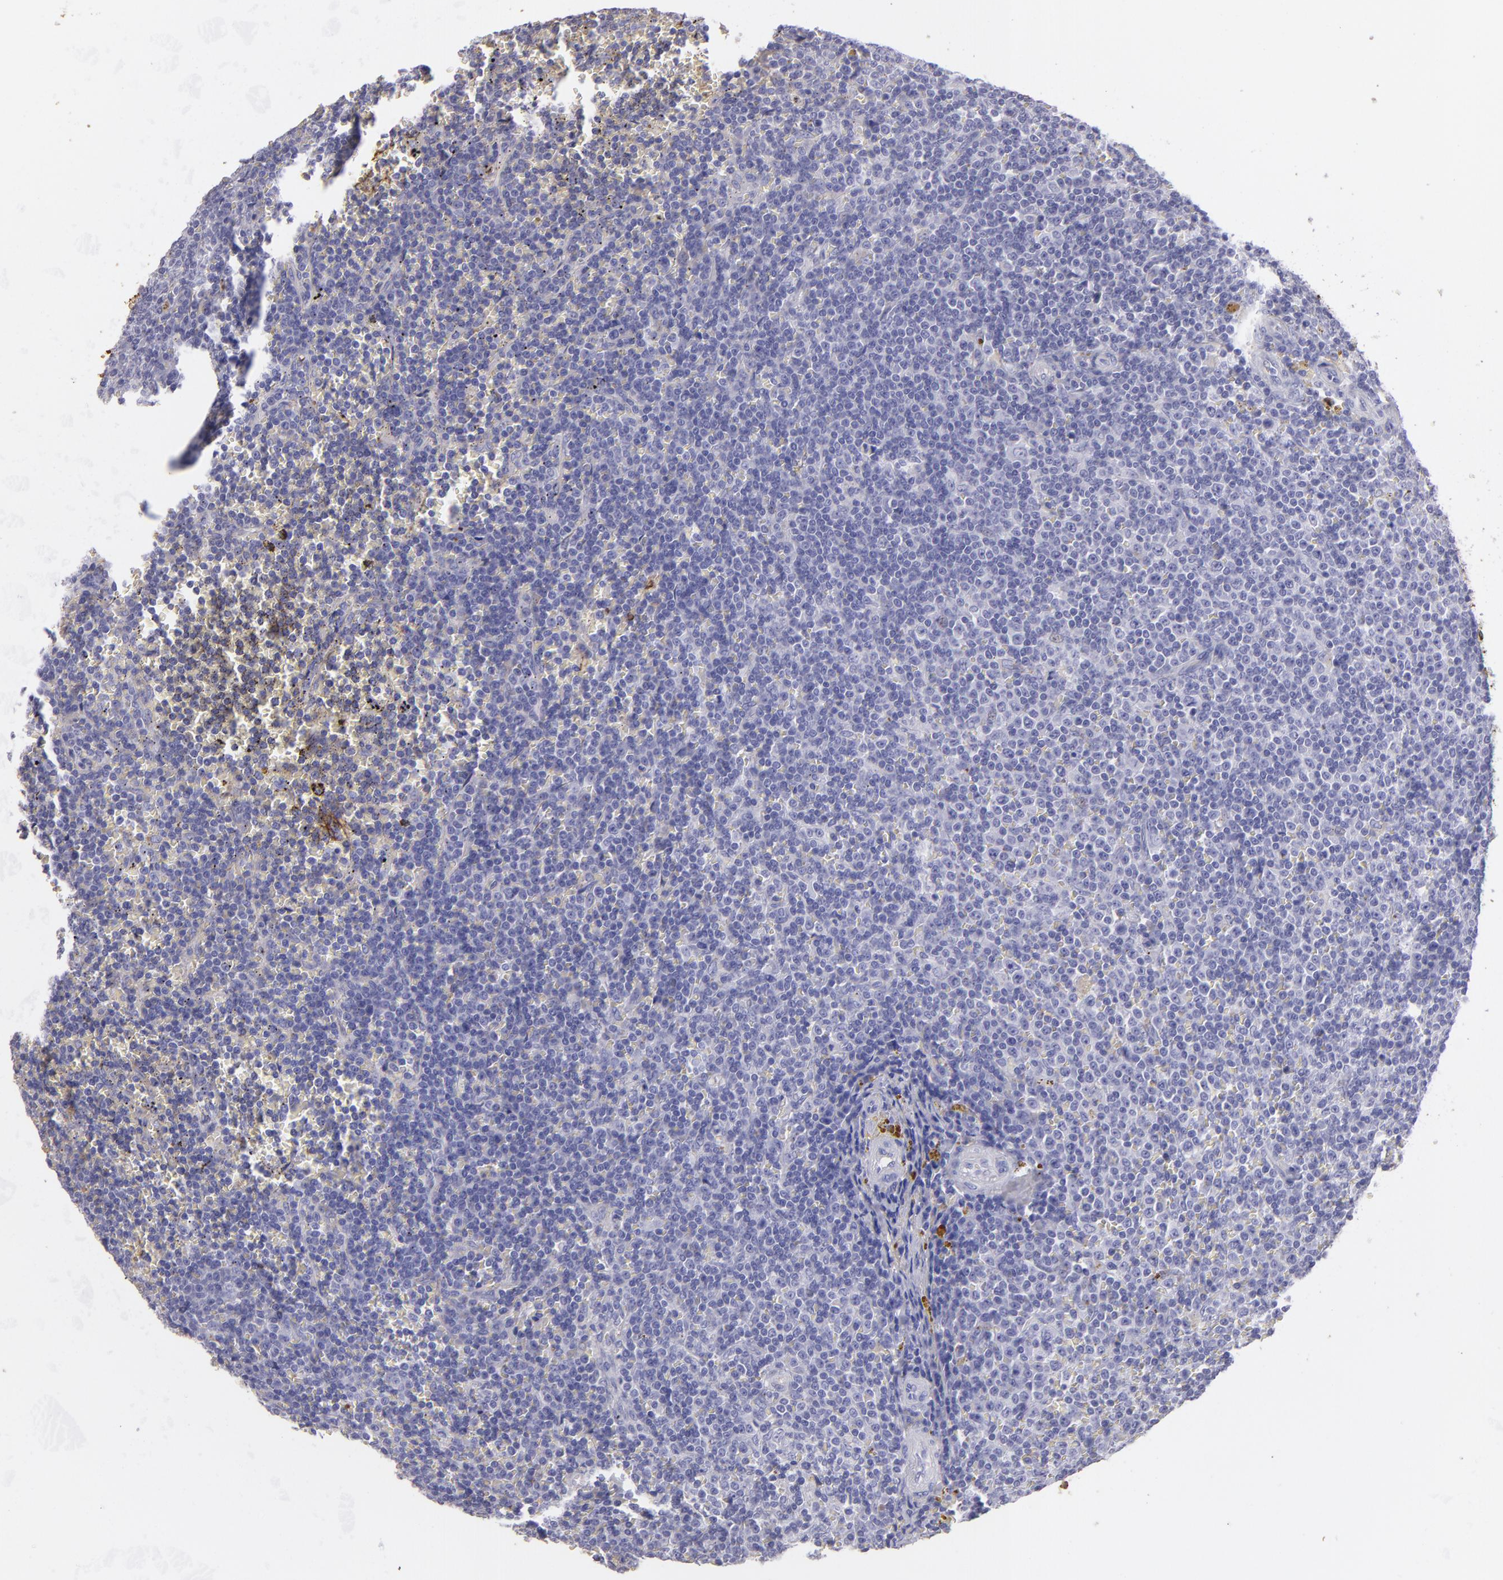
{"staining": {"intensity": "moderate", "quantity": "<25%", "location": "cytoplasmic/membranous"}, "tissue": "lymphoma", "cell_type": "Tumor cells", "image_type": "cancer", "snomed": [{"axis": "morphology", "description": "Malignant lymphoma, non-Hodgkin's type, Low grade"}, {"axis": "topography", "description": "Spleen"}], "caption": "The histopathology image shows immunohistochemical staining of lymphoma. There is moderate cytoplasmic/membranous positivity is appreciated in about <25% of tumor cells. (Stains: DAB in brown, nuclei in blue, Microscopy: brightfield microscopy at high magnification).", "gene": "FGB", "patient": {"sex": "male", "age": 80}}